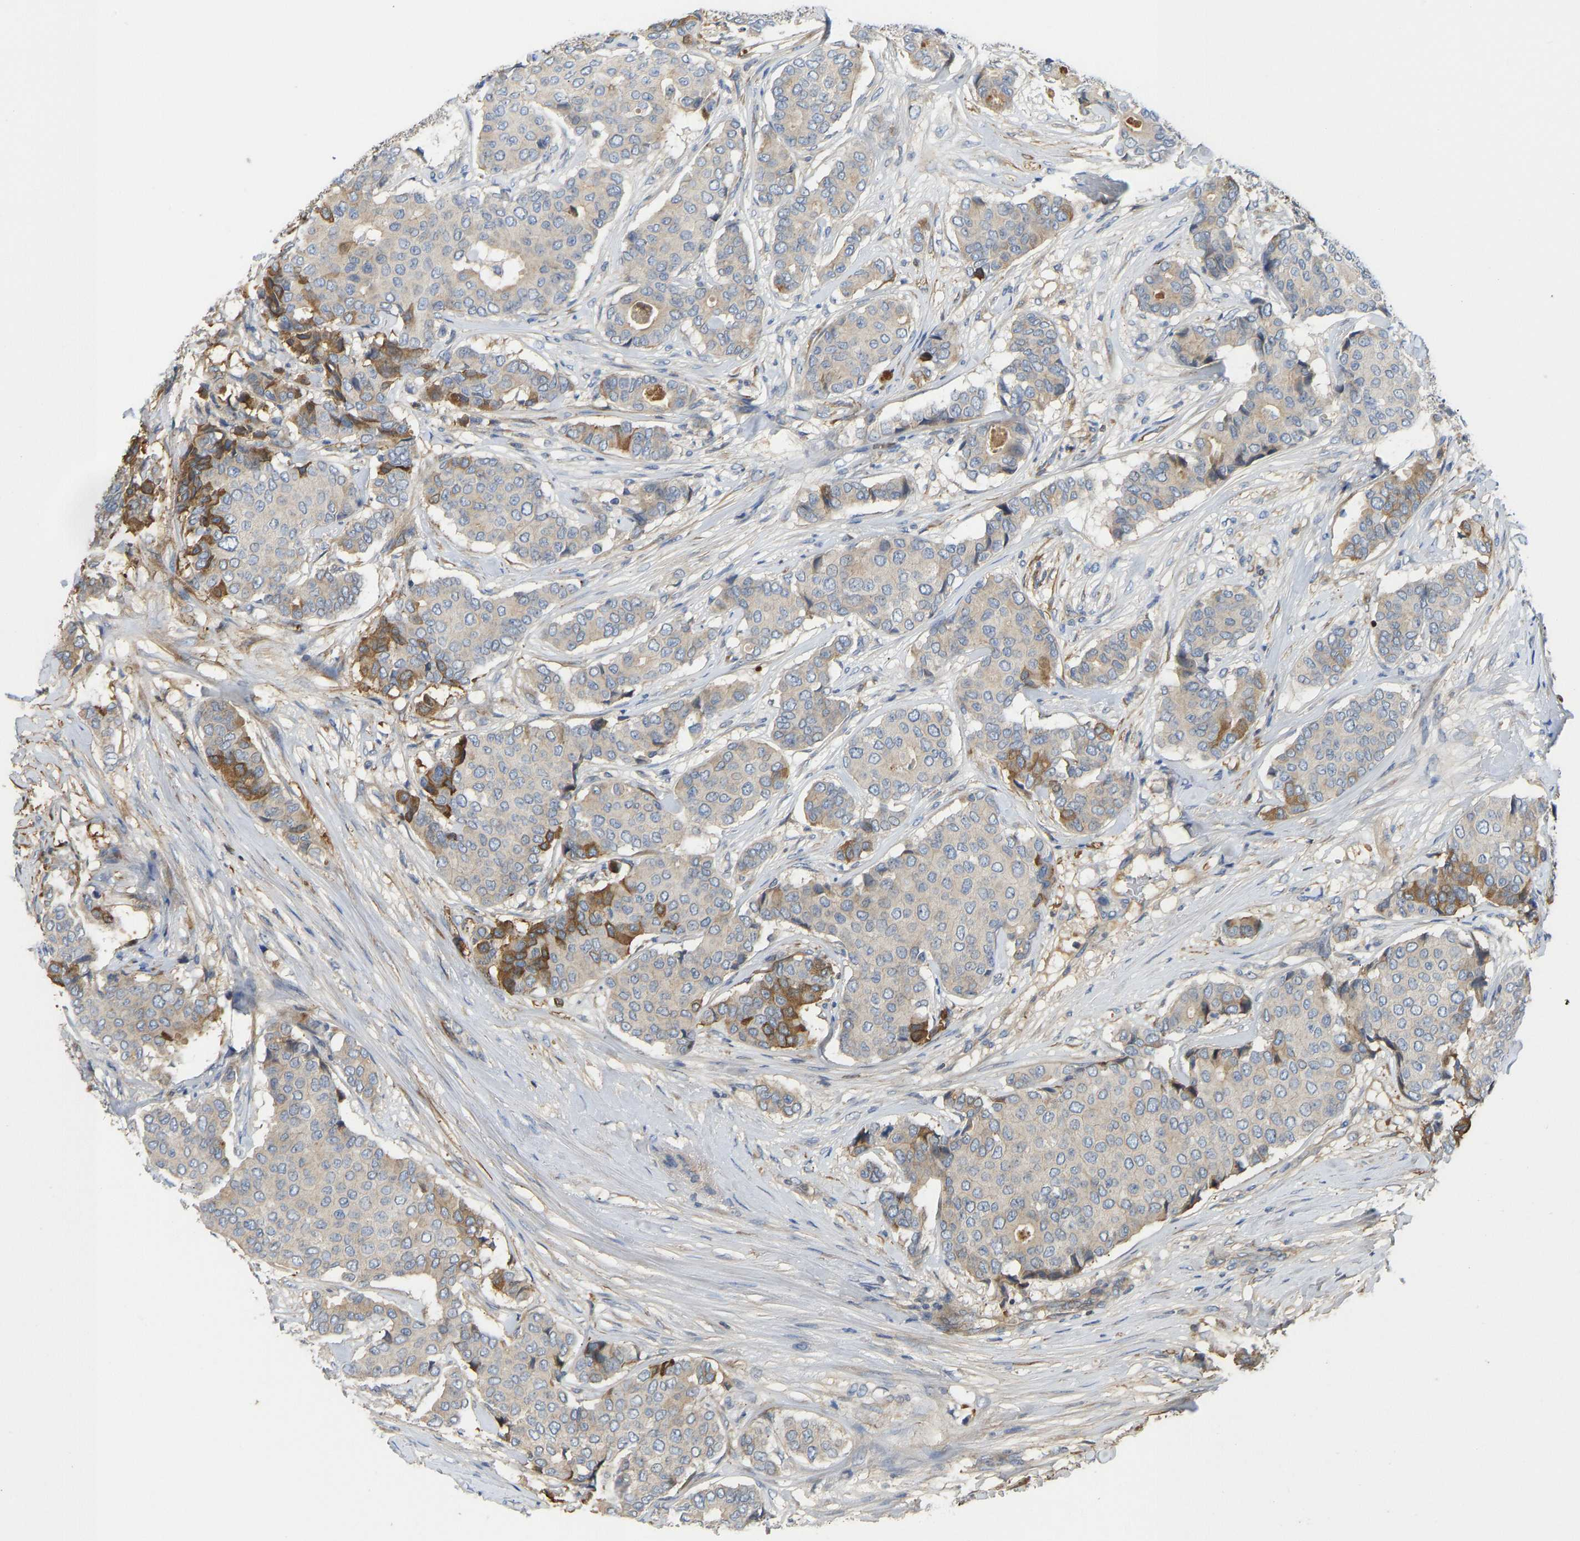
{"staining": {"intensity": "moderate", "quantity": "<25%", "location": "cytoplasmic/membranous"}, "tissue": "breast cancer", "cell_type": "Tumor cells", "image_type": "cancer", "snomed": [{"axis": "morphology", "description": "Duct carcinoma"}, {"axis": "topography", "description": "Breast"}], "caption": "Human breast cancer (infiltrating ductal carcinoma) stained with a protein marker exhibits moderate staining in tumor cells.", "gene": "VCPKMT", "patient": {"sex": "female", "age": 75}}